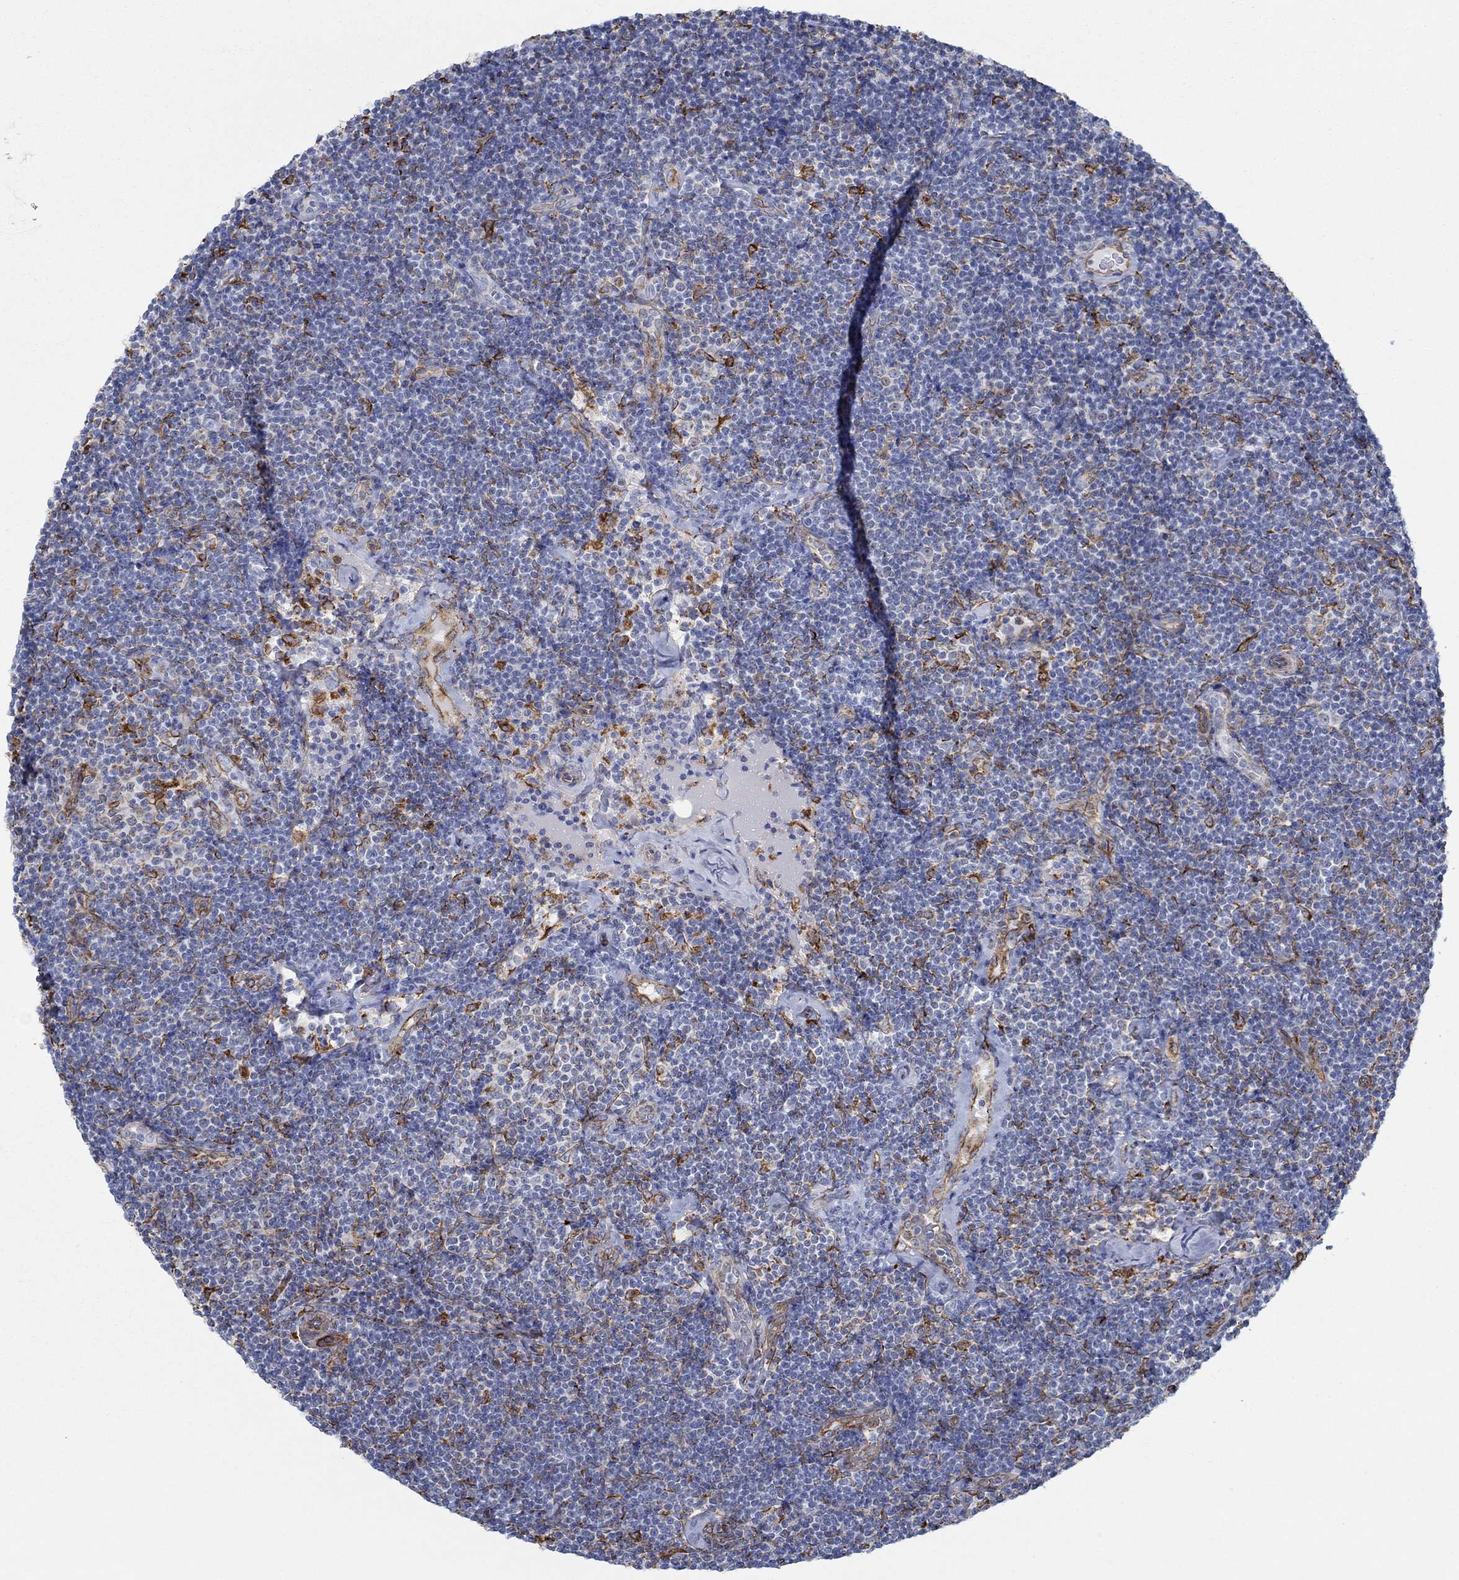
{"staining": {"intensity": "strong", "quantity": "<25%", "location": "cytoplasmic/membranous"}, "tissue": "lymphoma", "cell_type": "Tumor cells", "image_type": "cancer", "snomed": [{"axis": "morphology", "description": "Malignant lymphoma, non-Hodgkin's type, Low grade"}, {"axis": "topography", "description": "Lymph node"}], "caption": "About <25% of tumor cells in human lymphoma demonstrate strong cytoplasmic/membranous protein staining as visualized by brown immunohistochemical staining.", "gene": "STC2", "patient": {"sex": "male", "age": 81}}